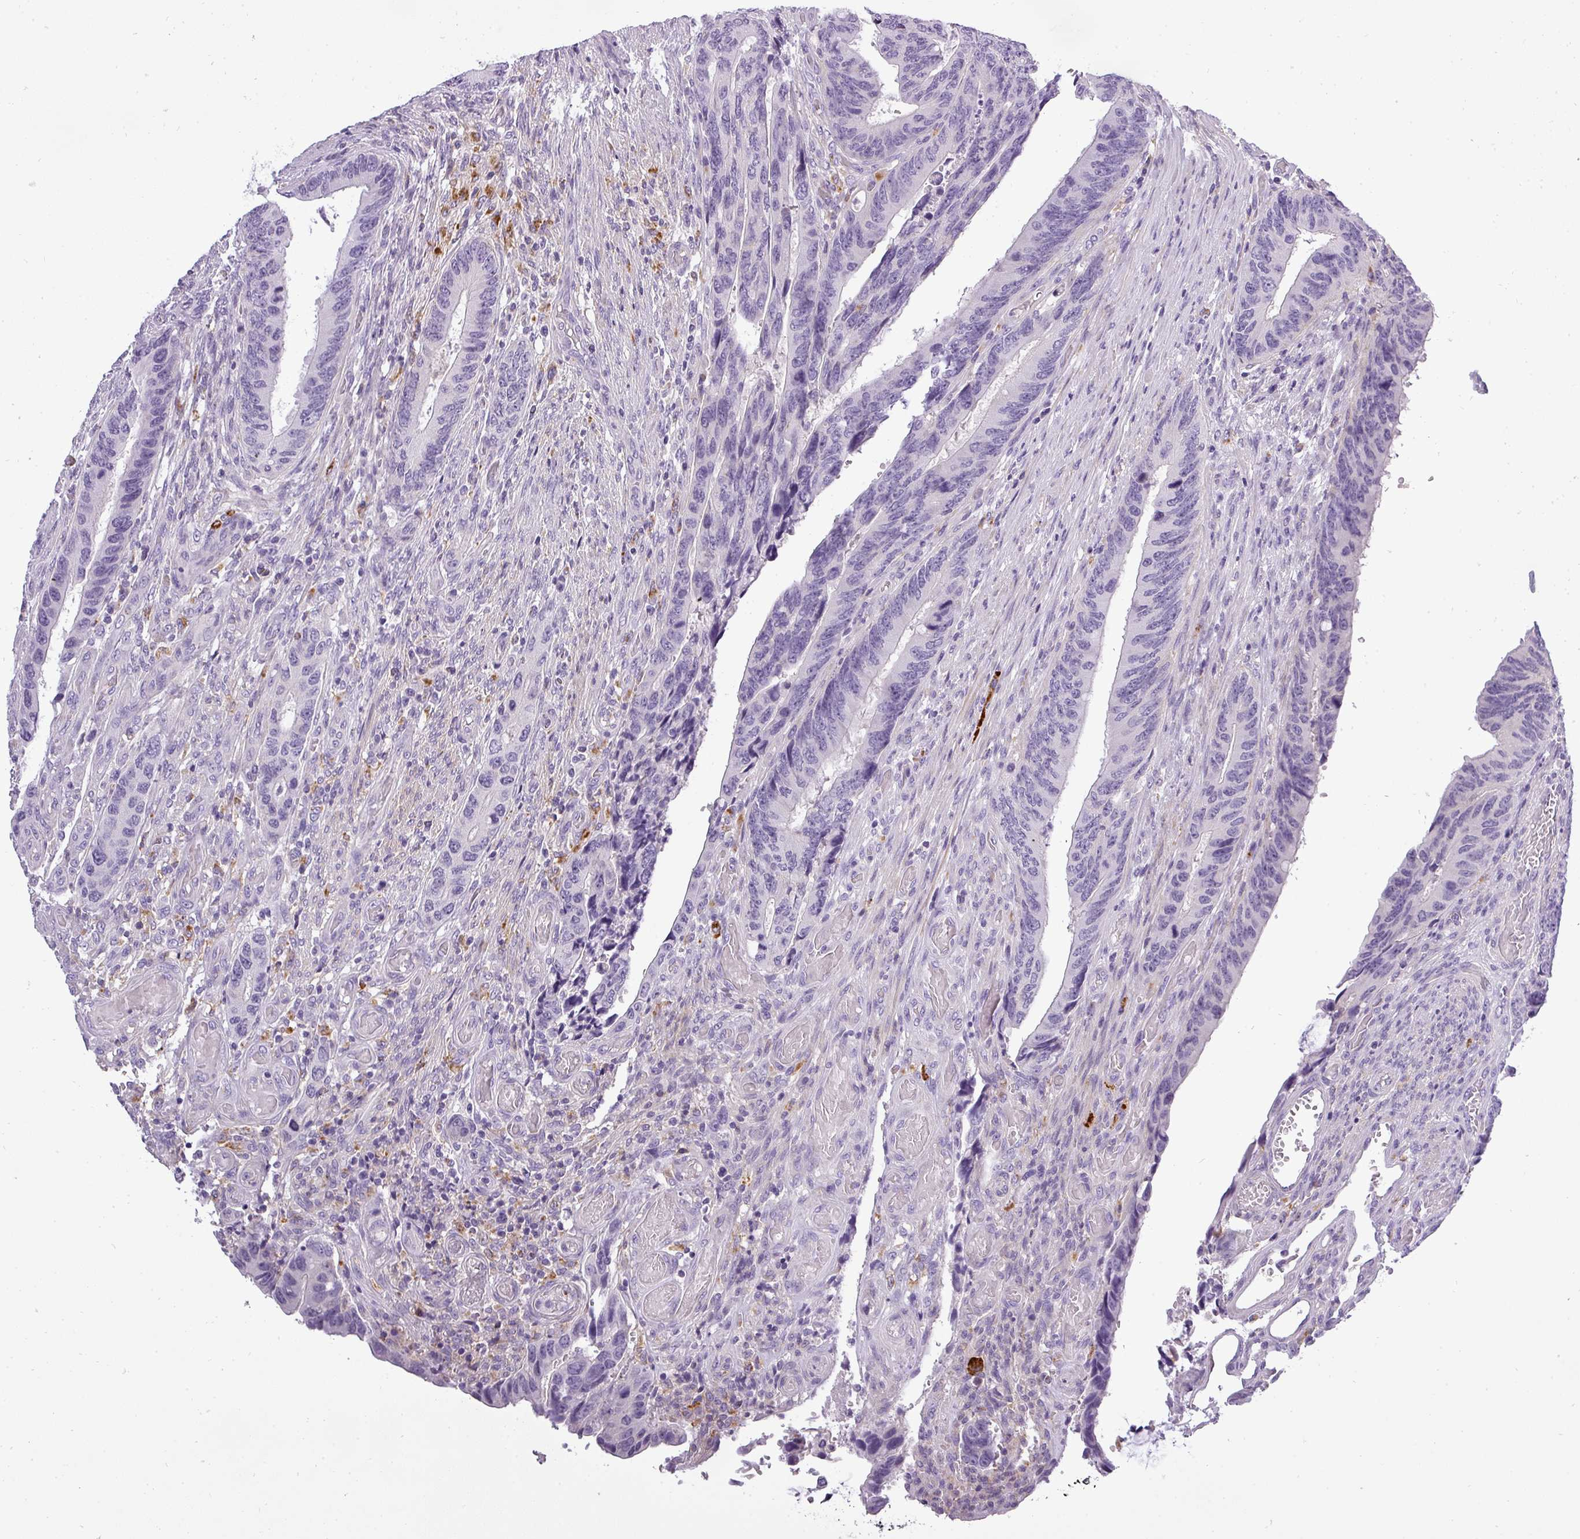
{"staining": {"intensity": "negative", "quantity": "none", "location": "none"}, "tissue": "colorectal cancer", "cell_type": "Tumor cells", "image_type": "cancer", "snomed": [{"axis": "morphology", "description": "Adenocarcinoma, NOS"}, {"axis": "topography", "description": "Colon"}], "caption": "Tumor cells are negative for brown protein staining in colorectal cancer.", "gene": "ATP6V1D", "patient": {"sex": "male", "age": 87}}